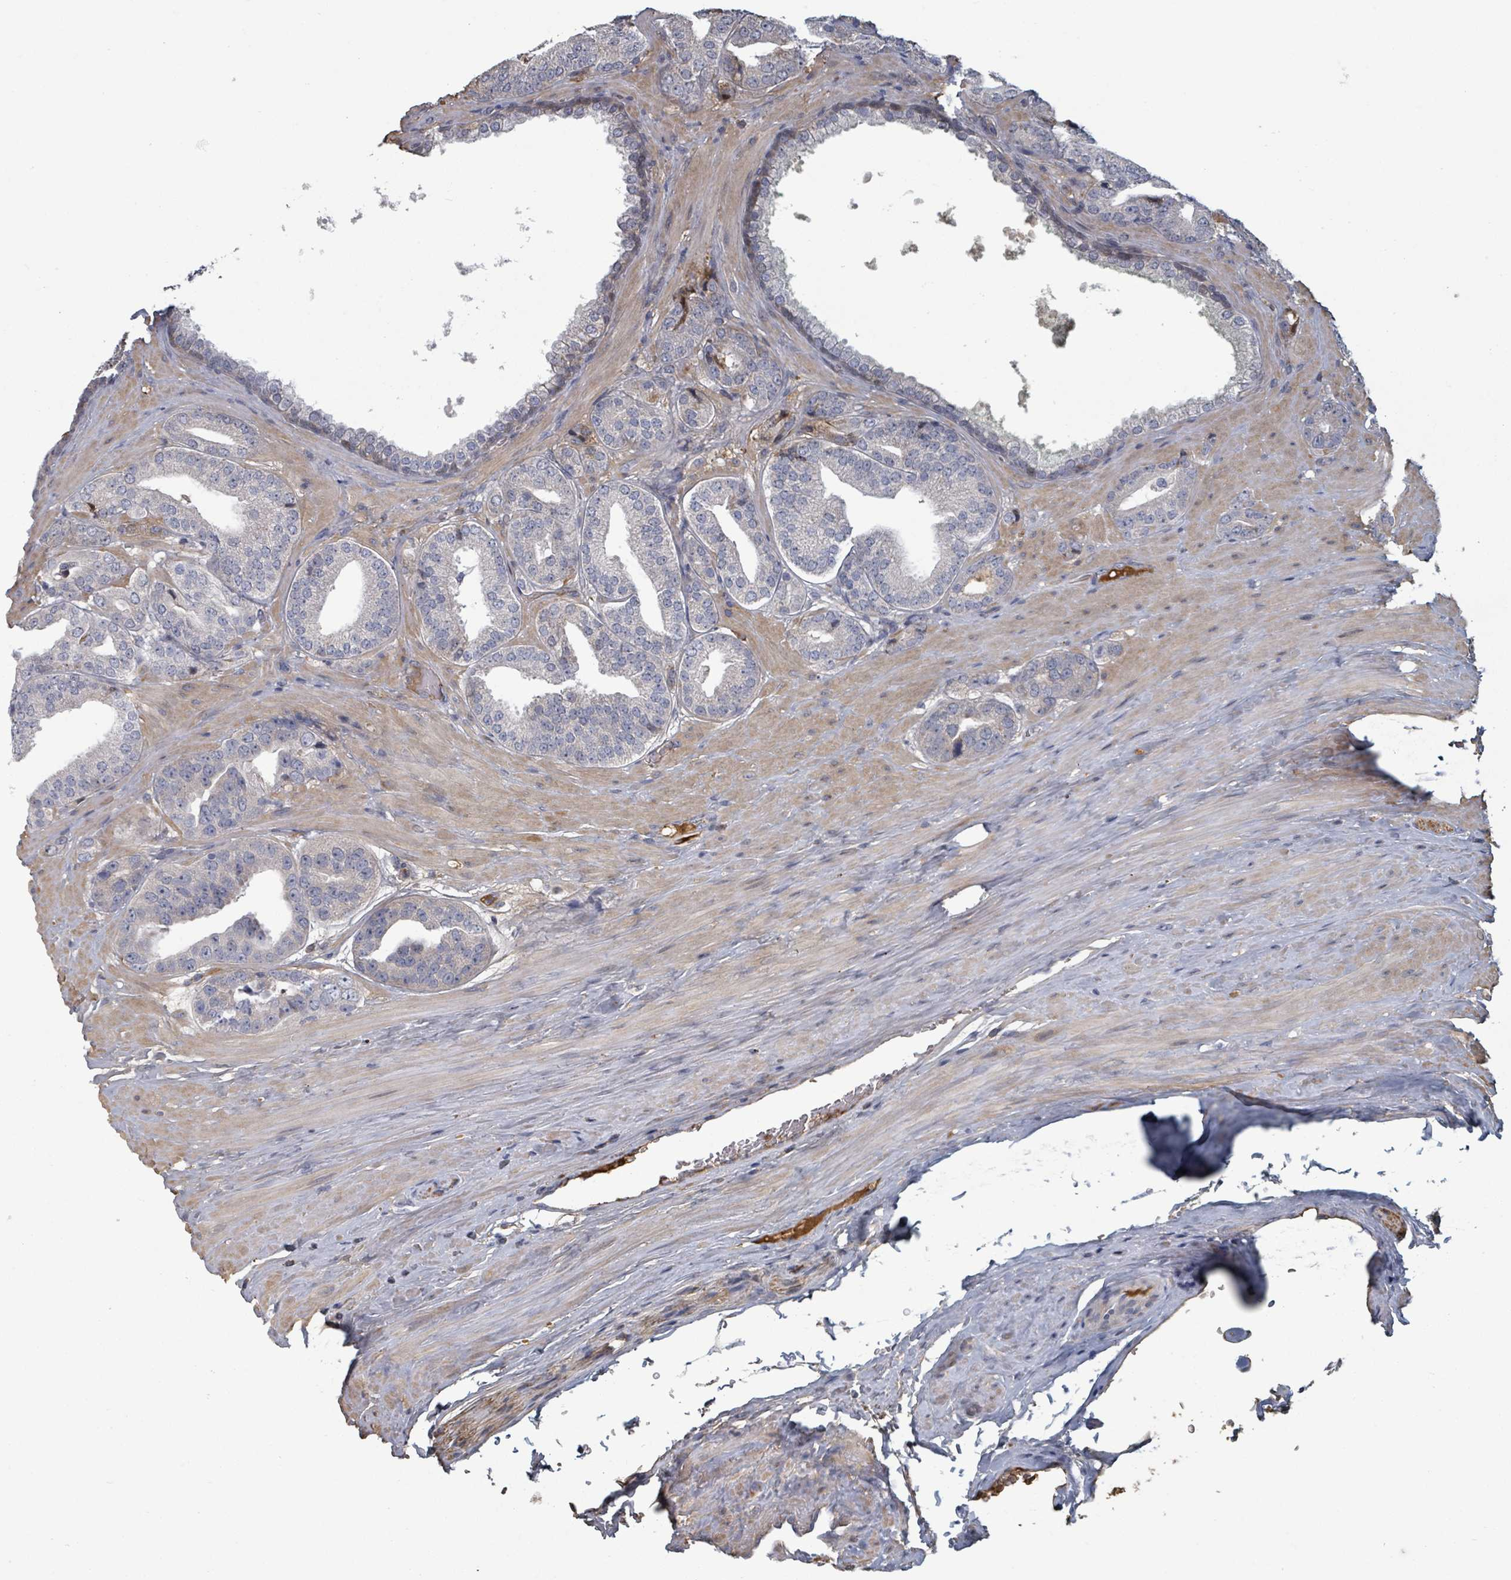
{"staining": {"intensity": "negative", "quantity": "none", "location": "none"}, "tissue": "prostate cancer", "cell_type": "Tumor cells", "image_type": "cancer", "snomed": [{"axis": "morphology", "description": "Adenocarcinoma, High grade"}, {"axis": "topography", "description": "Prostate"}], "caption": "An image of human high-grade adenocarcinoma (prostate) is negative for staining in tumor cells.", "gene": "GABBR1", "patient": {"sex": "male", "age": 63}}